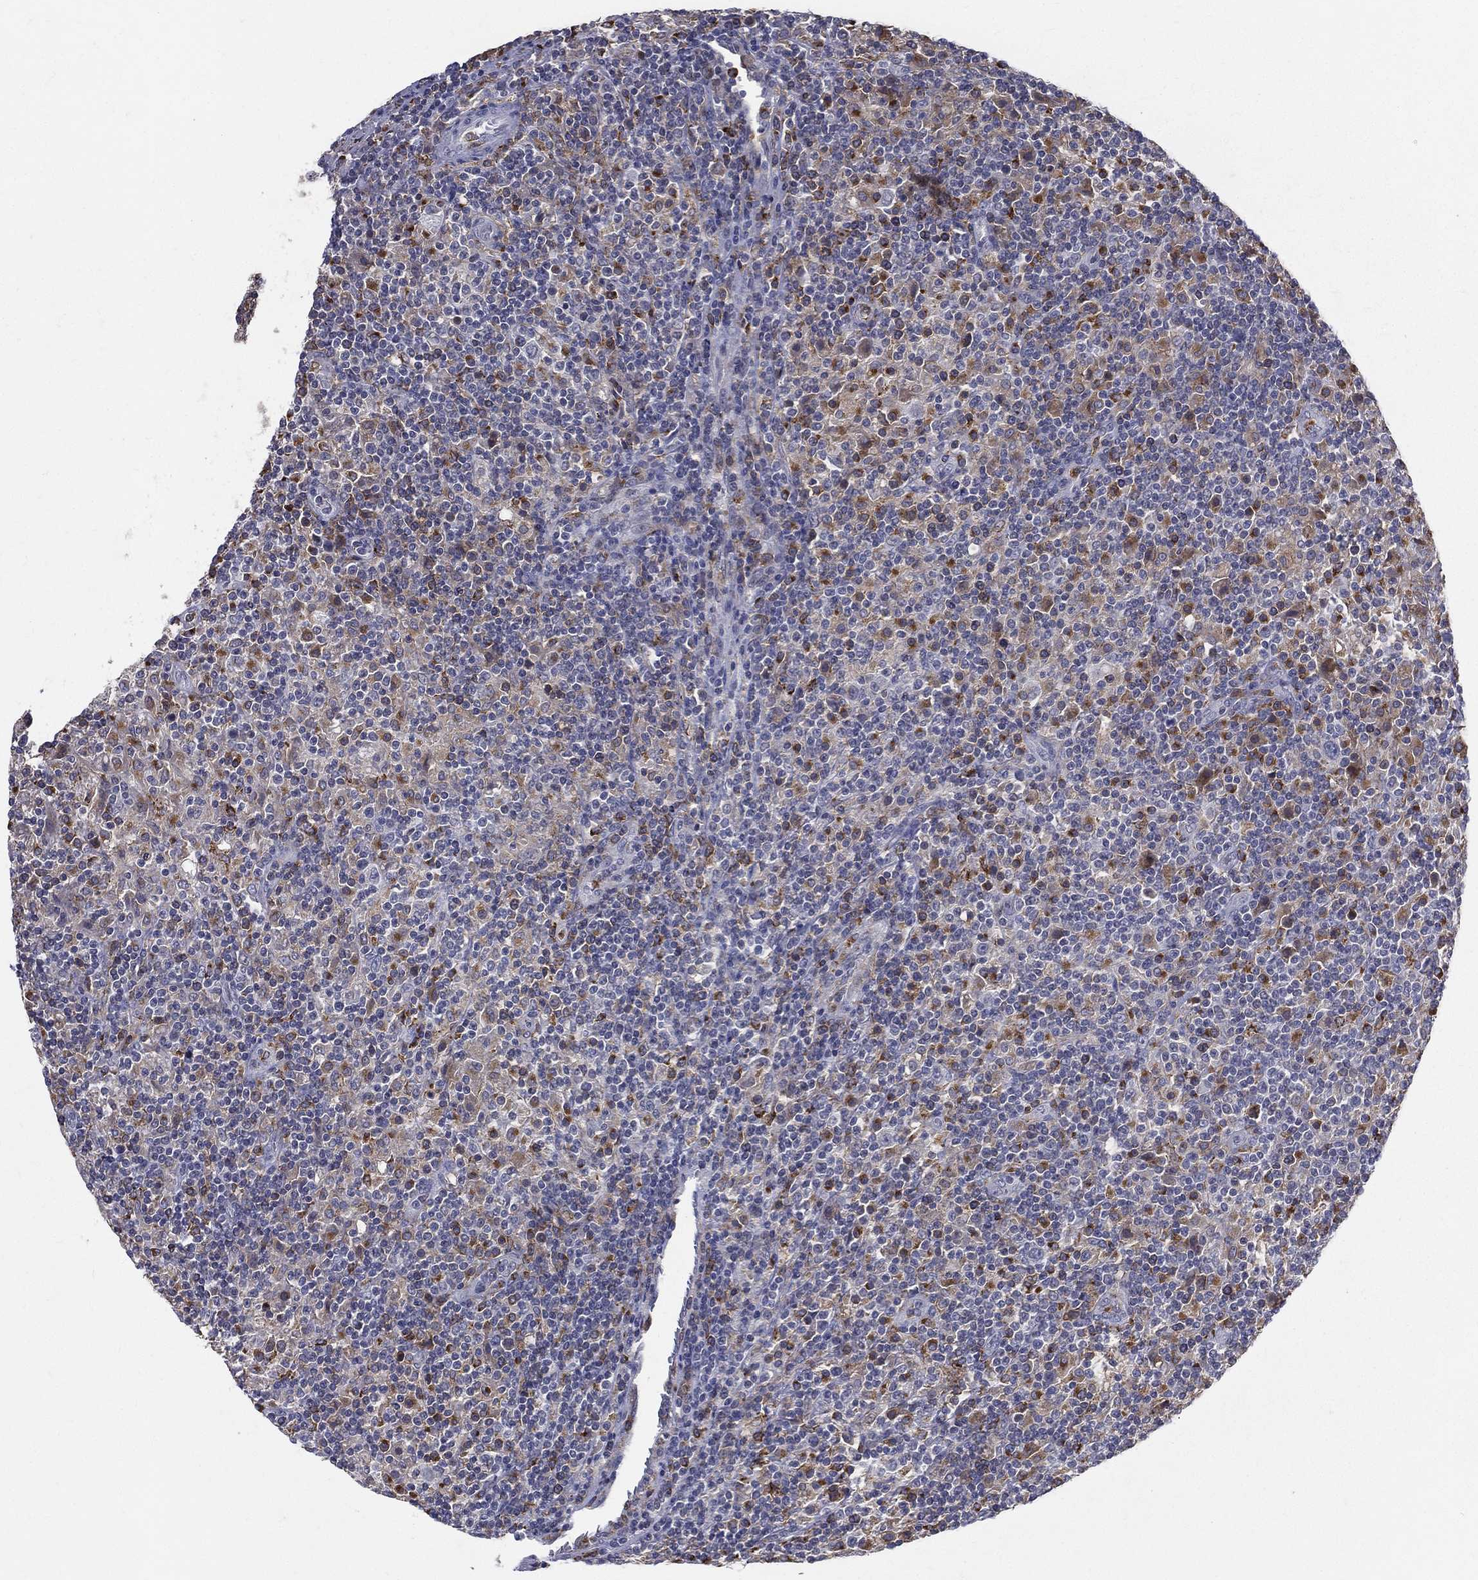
{"staining": {"intensity": "negative", "quantity": "none", "location": "none"}, "tissue": "lymphoma", "cell_type": "Tumor cells", "image_type": "cancer", "snomed": [{"axis": "morphology", "description": "Hodgkin's disease, NOS"}, {"axis": "topography", "description": "Lymph node"}], "caption": "High magnification brightfield microscopy of lymphoma stained with DAB (3,3'-diaminobenzidine) (brown) and counterstained with hematoxylin (blue): tumor cells show no significant staining.", "gene": "EVI2B", "patient": {"sex": "male", "age": 70}}